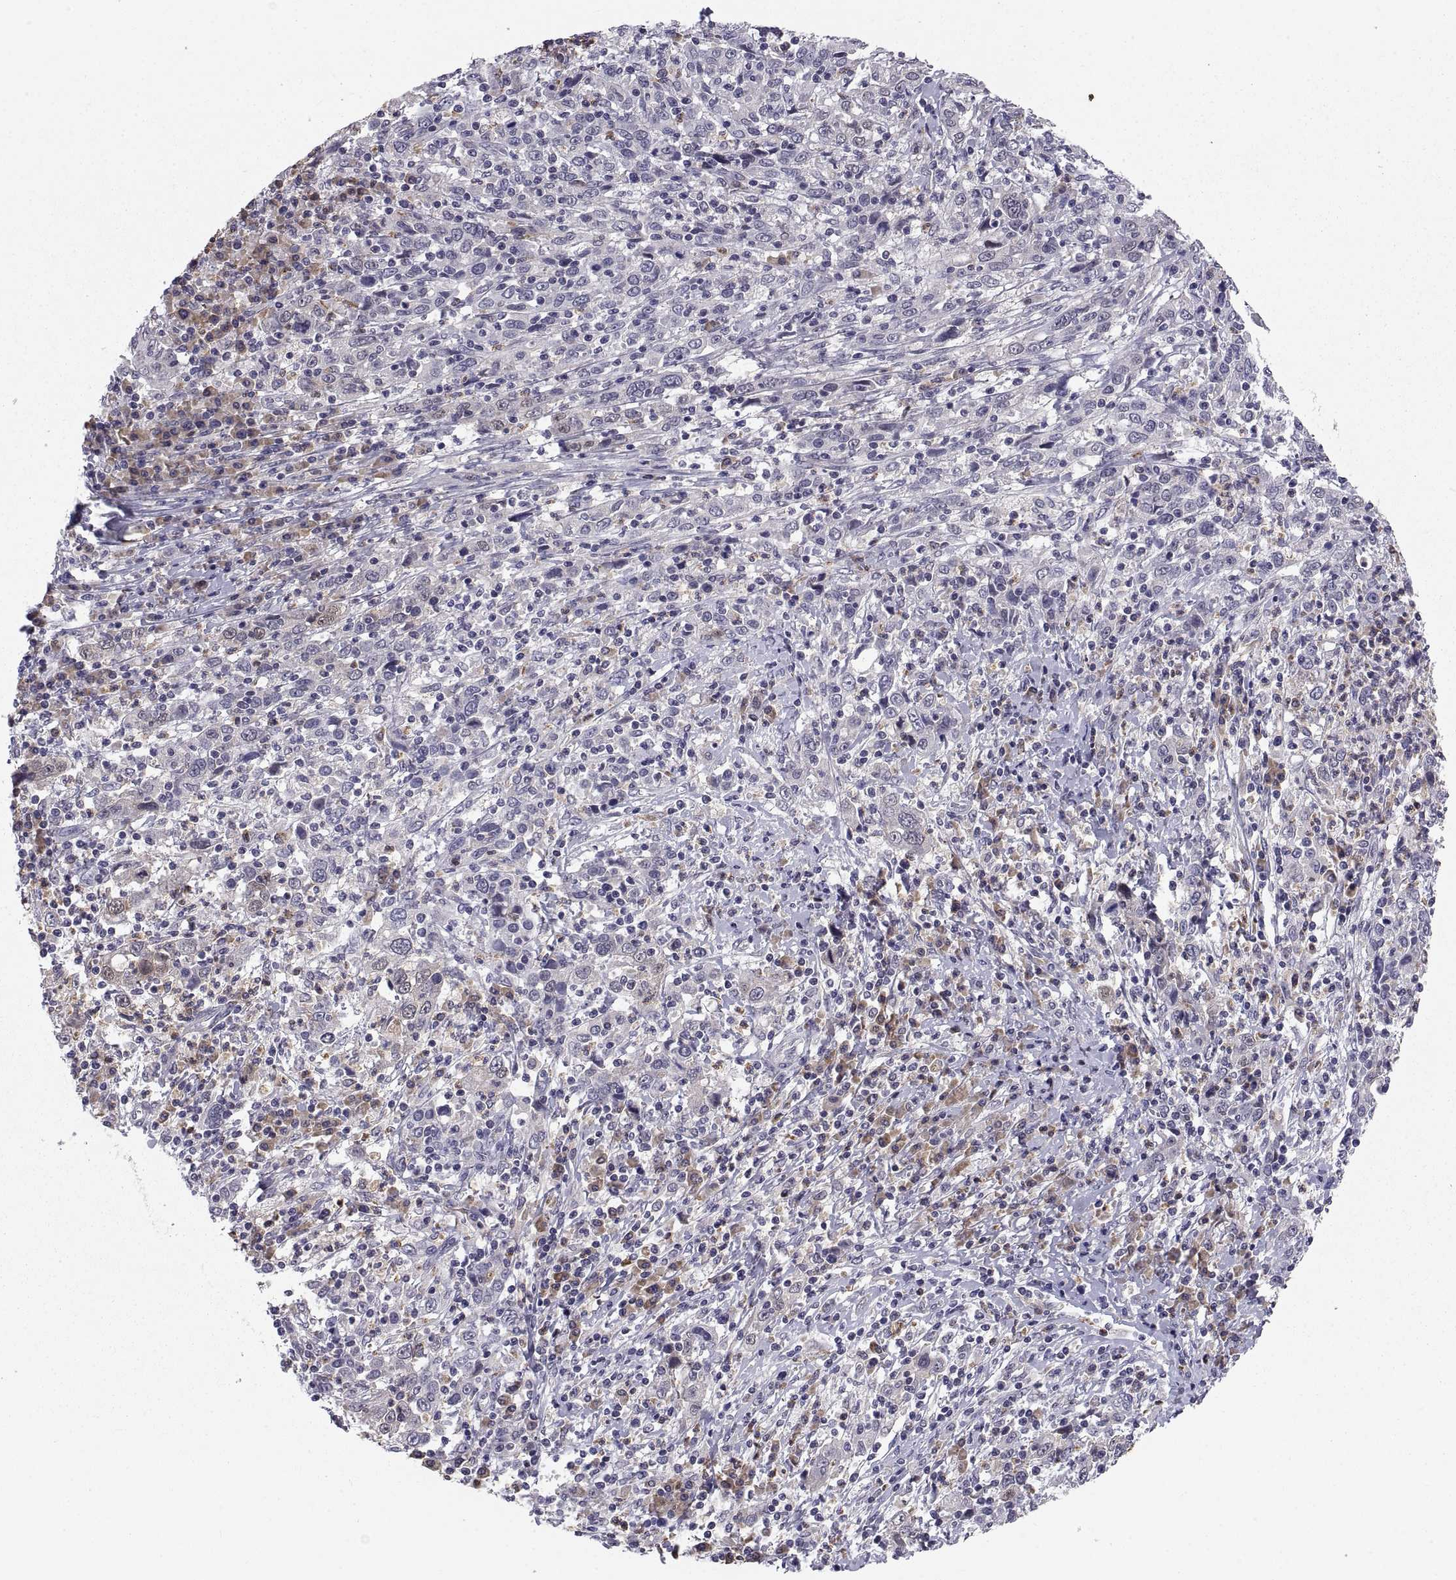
{"staining": {"intensity": "negative", "quantity": "none", "location": "none"}, "tissue": "cervical cancer", "cell_type": "Tumor cells", "image_type": "cancer", "snomed": [{"axis": "morphology", "description": "Squamous cell carcinoma, NOS"}, {"axis": "topography", "description": "Cervix"}], "caption": "Cervical cancer (squamous cell carcinoma) was stained to show a protein in brown. There is no significant staining in tumor cells.", "gene": "PKP1", "patient": {"sex": "female", "age": 46}}